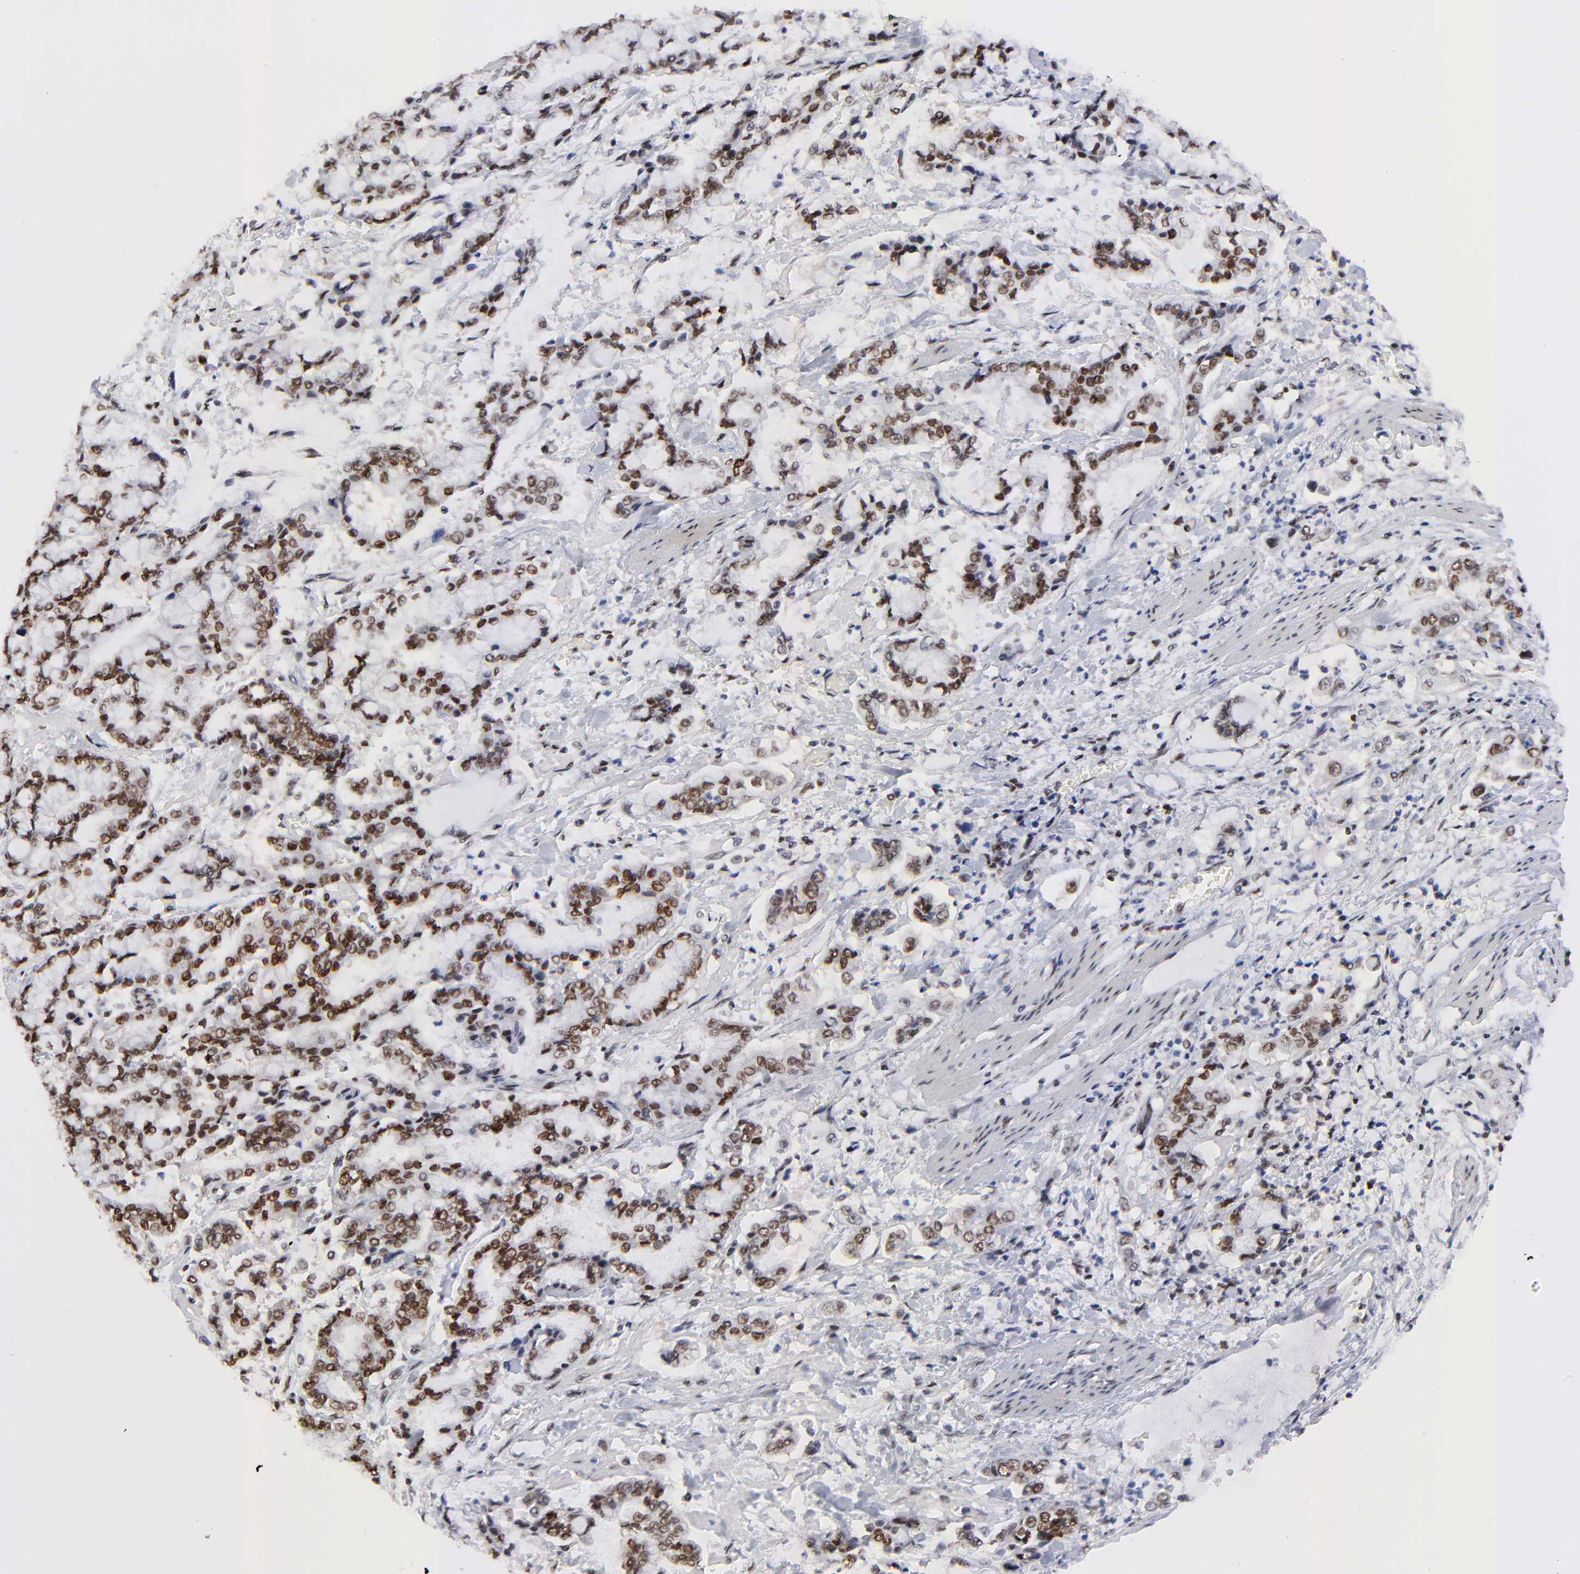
{"staining": {"intensity": "moderate", "quantity": ">75%", "location": "nuclear"}, "tissue": "stomach cancer", "cell_type": "Tumor cells", "image_type": "cancer", "snomed": [{"axis": "morphology", "description": "Normal tissue, NOS"}, {"axis": "morphology", "description": "Adenocarcinoma, NOS"}, {"axis": "topography", "description": "Stomach, upper"}, {"axis": "topography", "description": "Stomach"}], "caption": "Protein staining by immunohistochemistry displays moderate nuclear expression in approximately >75% of tumor cells in stomach adenocarcinoma.", "gene": "ZMYM3", "patient": {"sex": "male", "age": 76}}